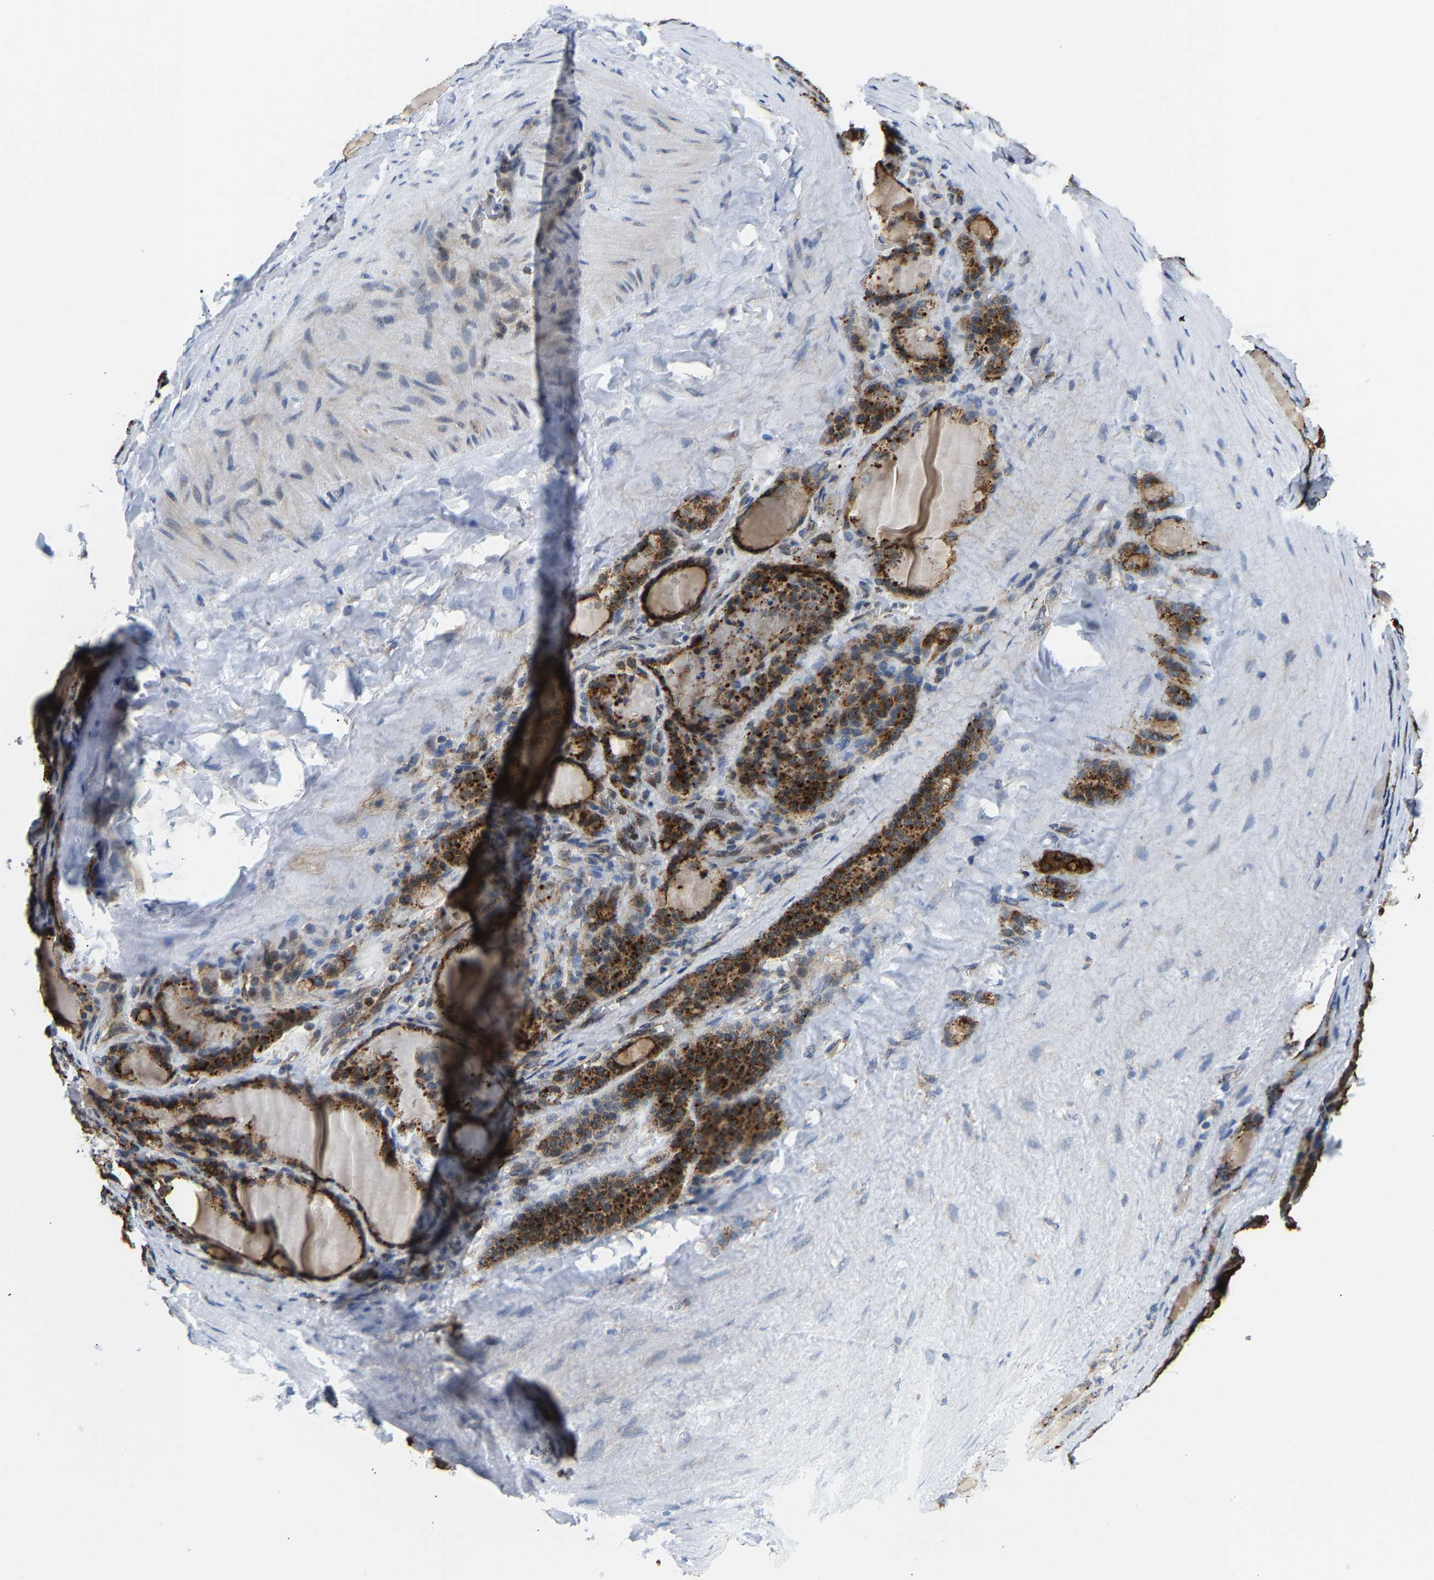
{"staining": {"intensity": "strong", "quantity": ">75%", "location": "cytoplasmic/membranous"}, "tissue": "thyroid gland", "cell_type": "Glandular cells", "image_type": "normal", "snomed": [{"axis": "morphology", "description": "Normal tissue, NOS"}, {"axis": "topography", "description": "Thyroid gland"}], "caption": "Strong cytoplasmic/membranous protein expression is present in approximately >75% of glandular cells in thyroid gland.", "gene": "GIMAP7", "patient": {"sex": "female", "age": 28}}